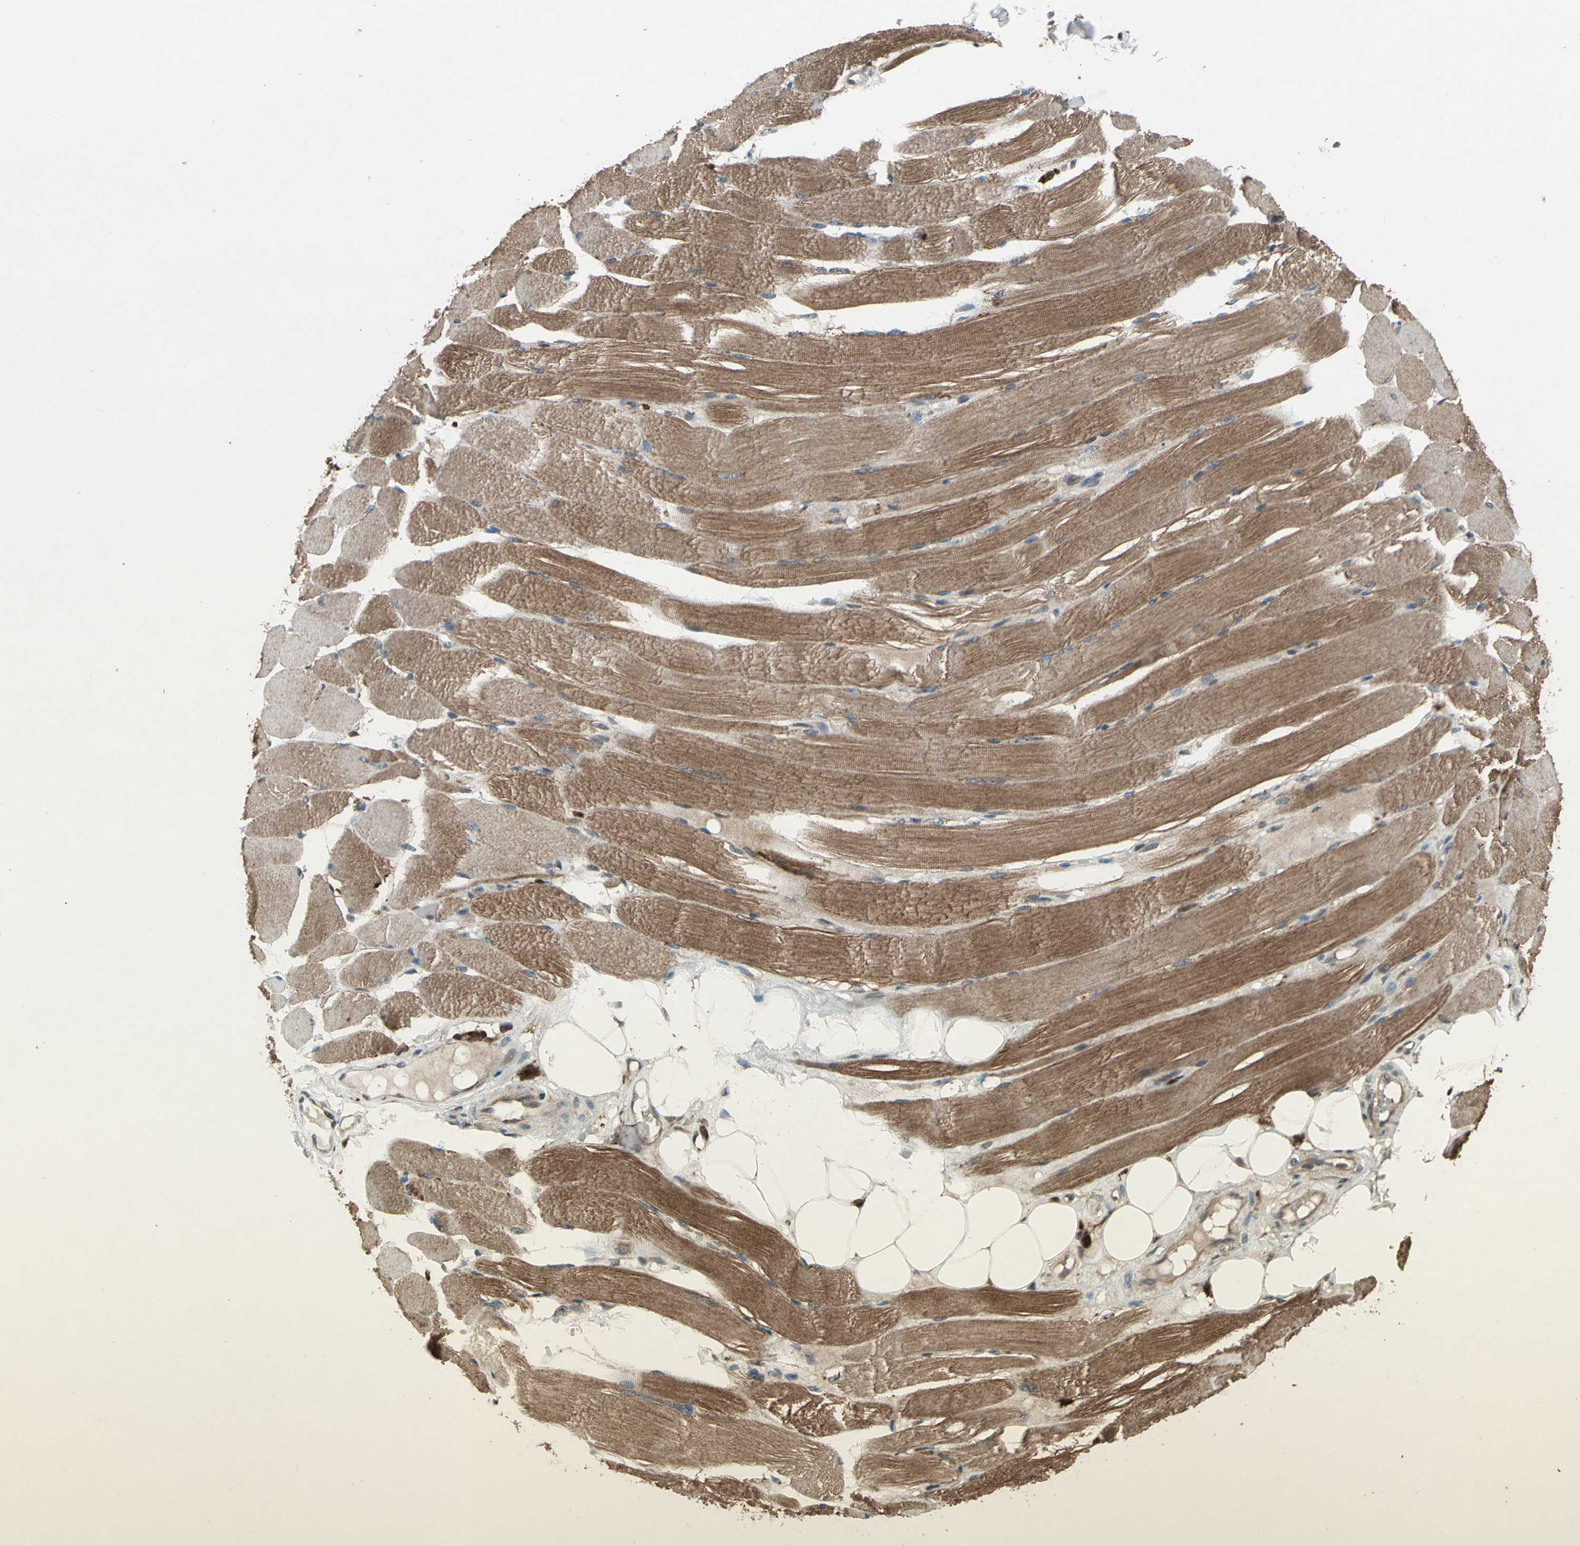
{"staining": {"intensity": "moderate", "quantity": ">75%", "location": "cytoplasmic/membranous"}, "tissue": "skeletal muscle", "cell_type": "Myocytes", "image_type": "normal", "snomed": [{"axis": "morphology", "description": "Normal tissue, NOS"}, {"axis": "topography", "description": "Skeletal muscle"}, {"axis": "topography", "description": "Peripheral nerve tissue"}], "caption": "This image demonstrates immunohistochemistry (IHC) staining of benign human skeletal muscle, with medium moderate cytoplasmic/membranous staining in about >75% of myocytes.", "gene": "PYCARD", "patient": {"sex": "female", "age": 84}}